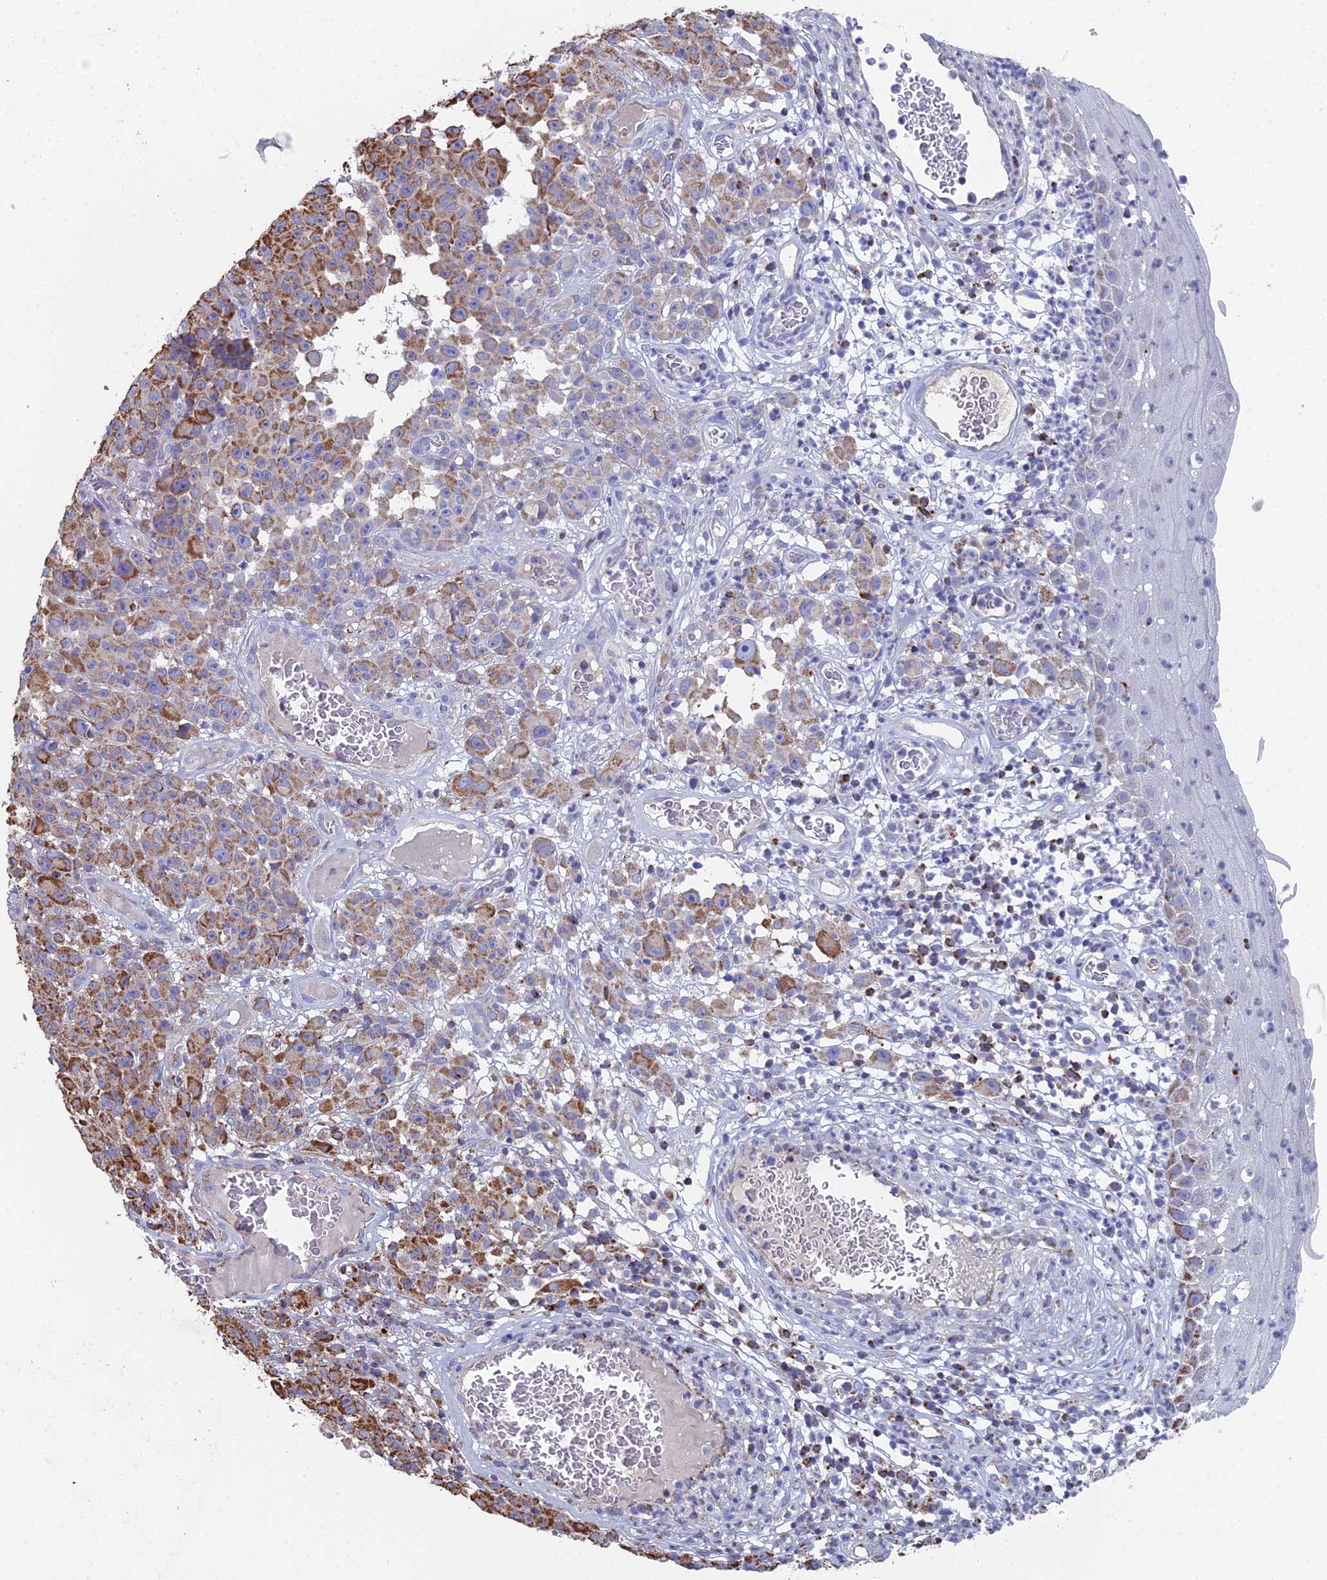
{"staining": {"intensity": "moderate", "quantity": ">75%", "location": "cytoplasmic/membranous"}, "tissue": "melanoma", "cell_type": "Tumor cells", "image_type": "cancer", "snomed": [{"axis": "morphology", "description": "Malignant melanoma, NOS"}, {"axis": "topography", "description": "Skin"}], "caption": "Malignant melanoma was stained to show a protein in brown. There is medium levels of moderate cytoplasmic/membranous expression in about >75% of tumor cells. The staining was performed using DAB, with brown indicating positive protein expression. Nuclei are stained blue with hematoxylin.", "gene": "SPOCK2", "patient": {"sex": "female", "age": 82}}